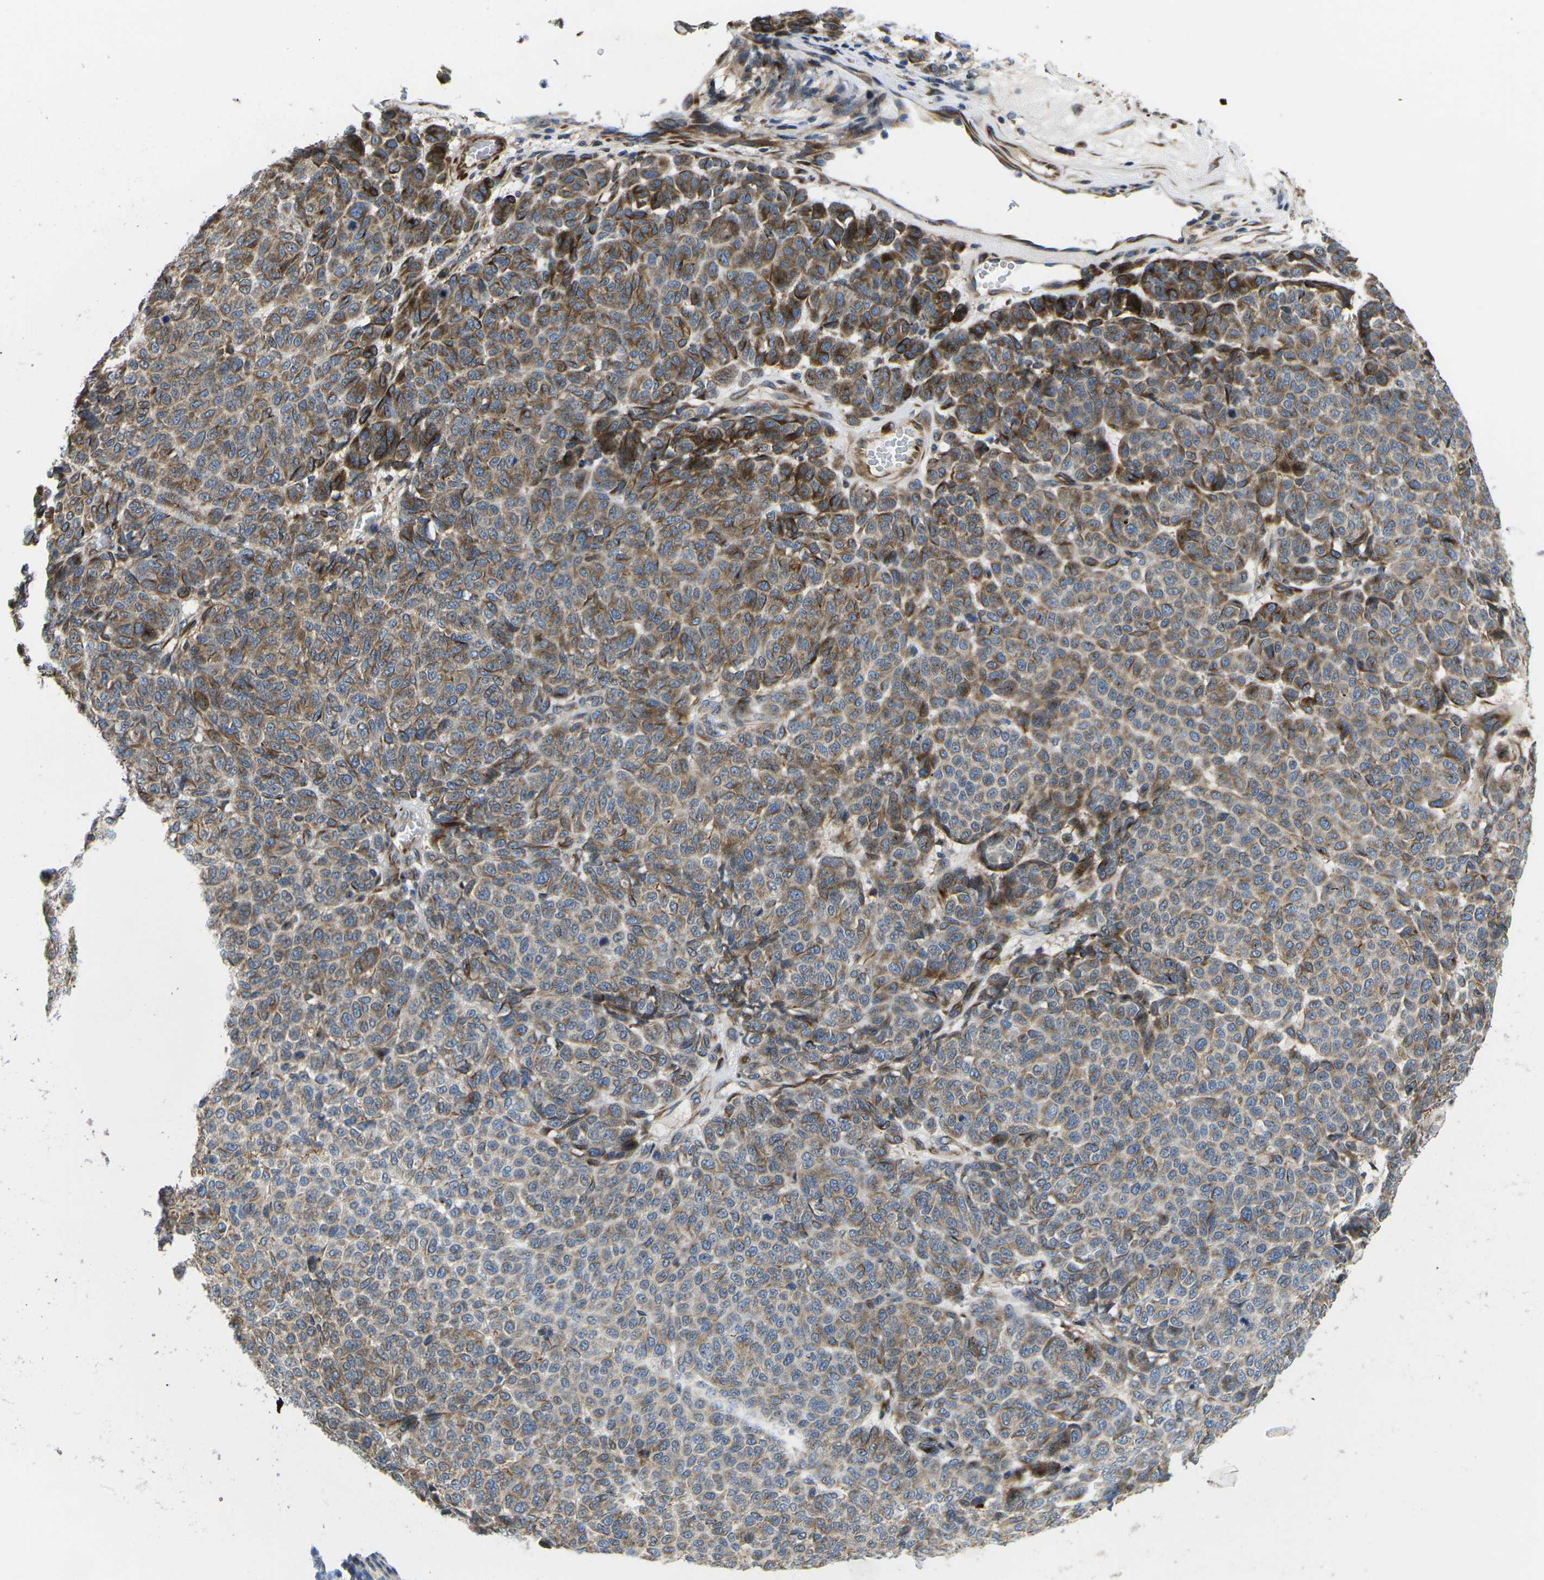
{"staining": {"intensity": "strong", "quantity": "25%-75%", "location": "cytoplasmic/membranous"}, "tissue": "melanoma", "cell_type": "Tumor cells", "image_type": "cancer", "snomed": [{"axis": "morphology", "description": "Malignant melanoma, NOS"}, {"axis": "topography", "description": "Skin"}], "caption": "Melanoma stained with DAB (3,3'-diaminobenzidine) immunohistochemistry shows high levels of strong cytoplasmic/membranous staining in approximately 25%-75% of tumor cells. Using DAB (3,3'-diaminobenzidine) (brown) and hematoxylin (blue) stains, captured at high magnification using brightfield microscopy.", "gene": "TMEFF2", "patient": {"sex": "male", "age": 59}}